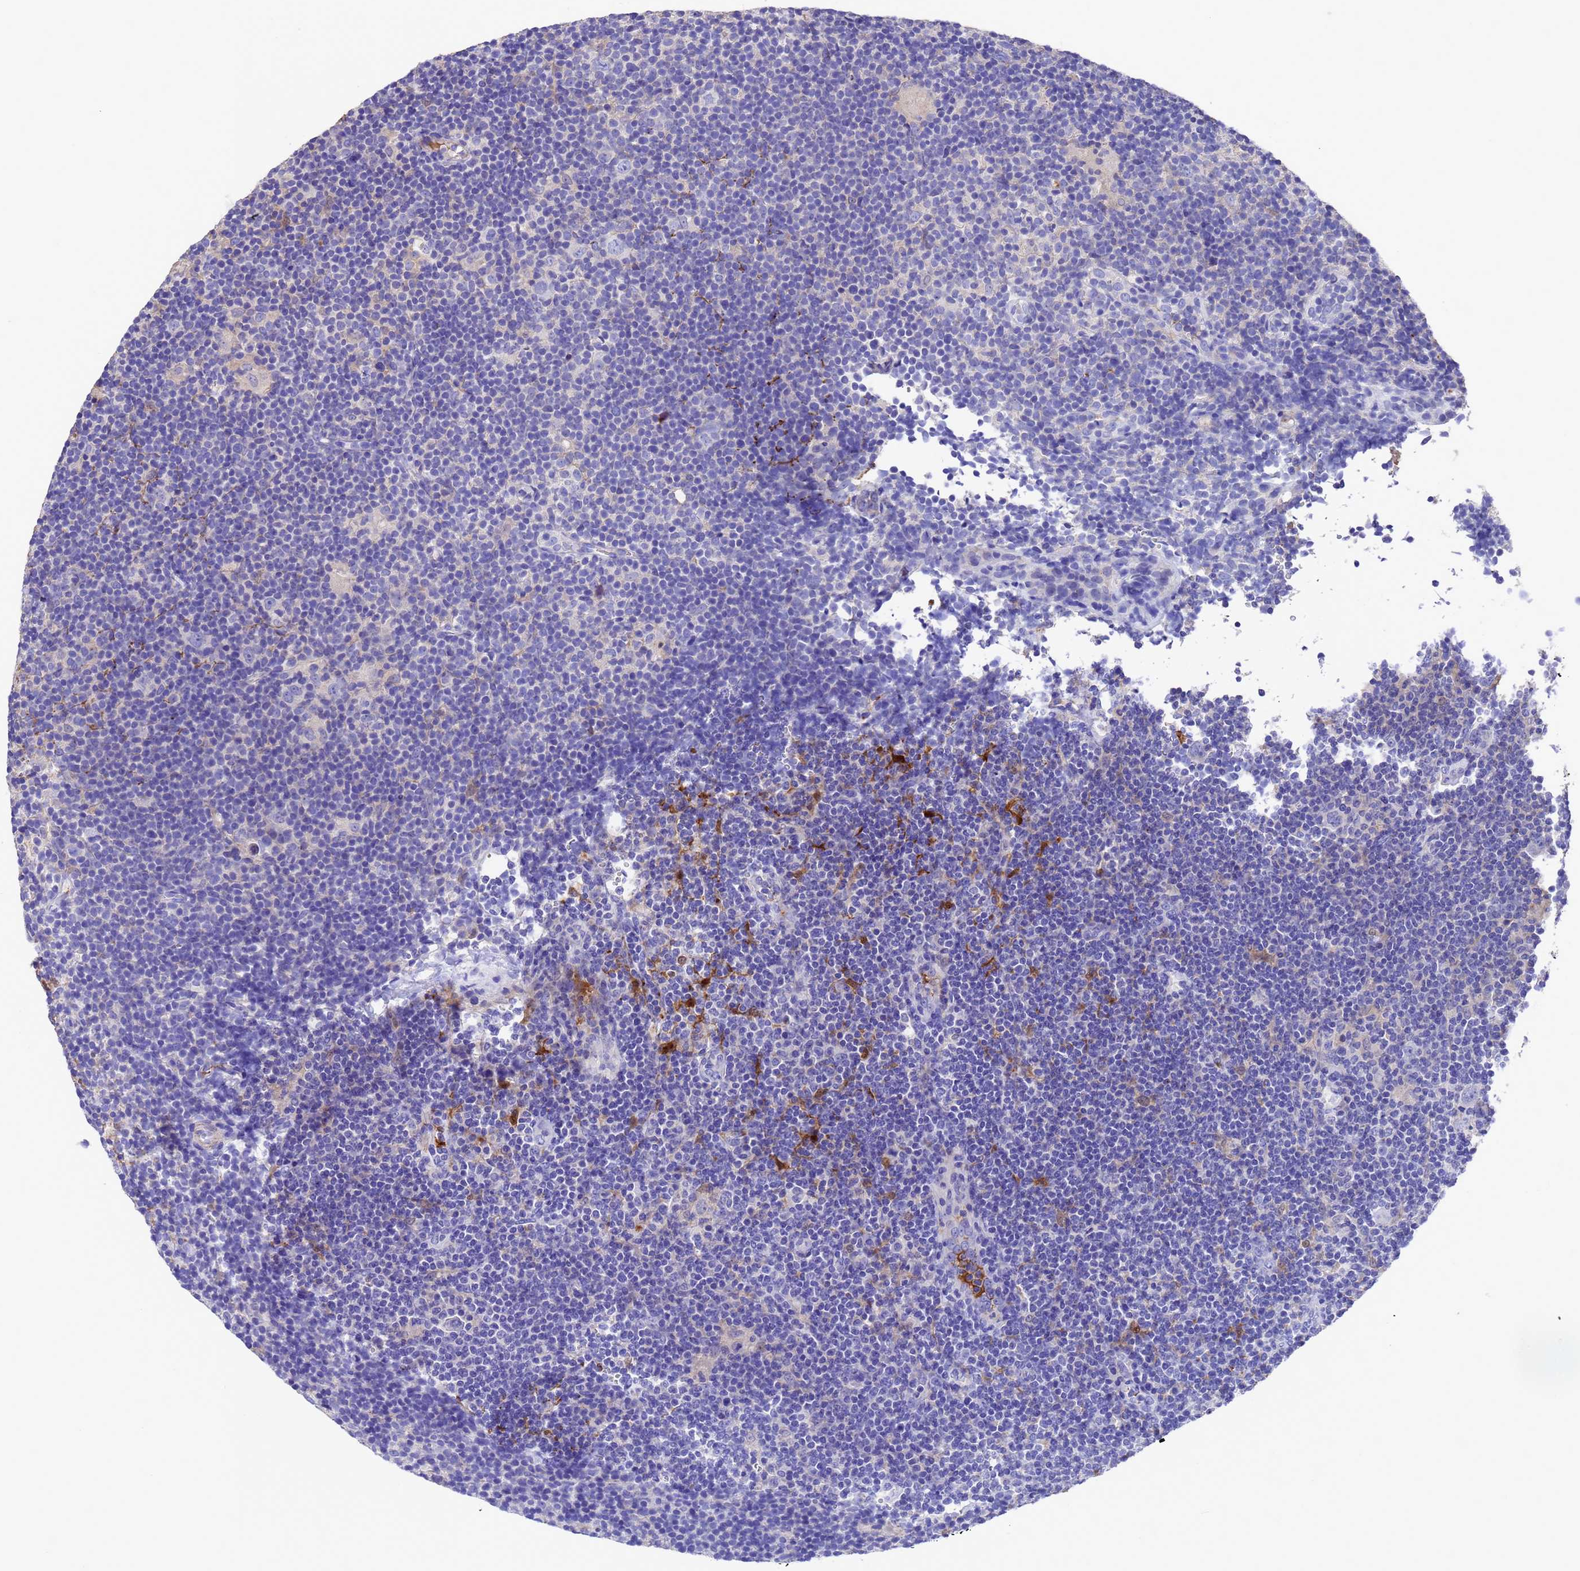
{"staining": {"intensity": "negative", "quantity": "none", "location": "none"}, "tissue": "lymphoma", "cell_type": "Tumor cells", "image_type": "cancer", "snomed": [{"axis": "morphology", "description": "Hodgkin's disease, NOS"}, {"axis": "topography", "description": "Lymph node"}], "caption": "DAB (3,3'-diaminobenzidine) immunohistochemical staining of human lymphoma exhibits no significant expression in tumor cells.", "gene": "ELP6", "patient": {"sex": "female", "age": 57}}